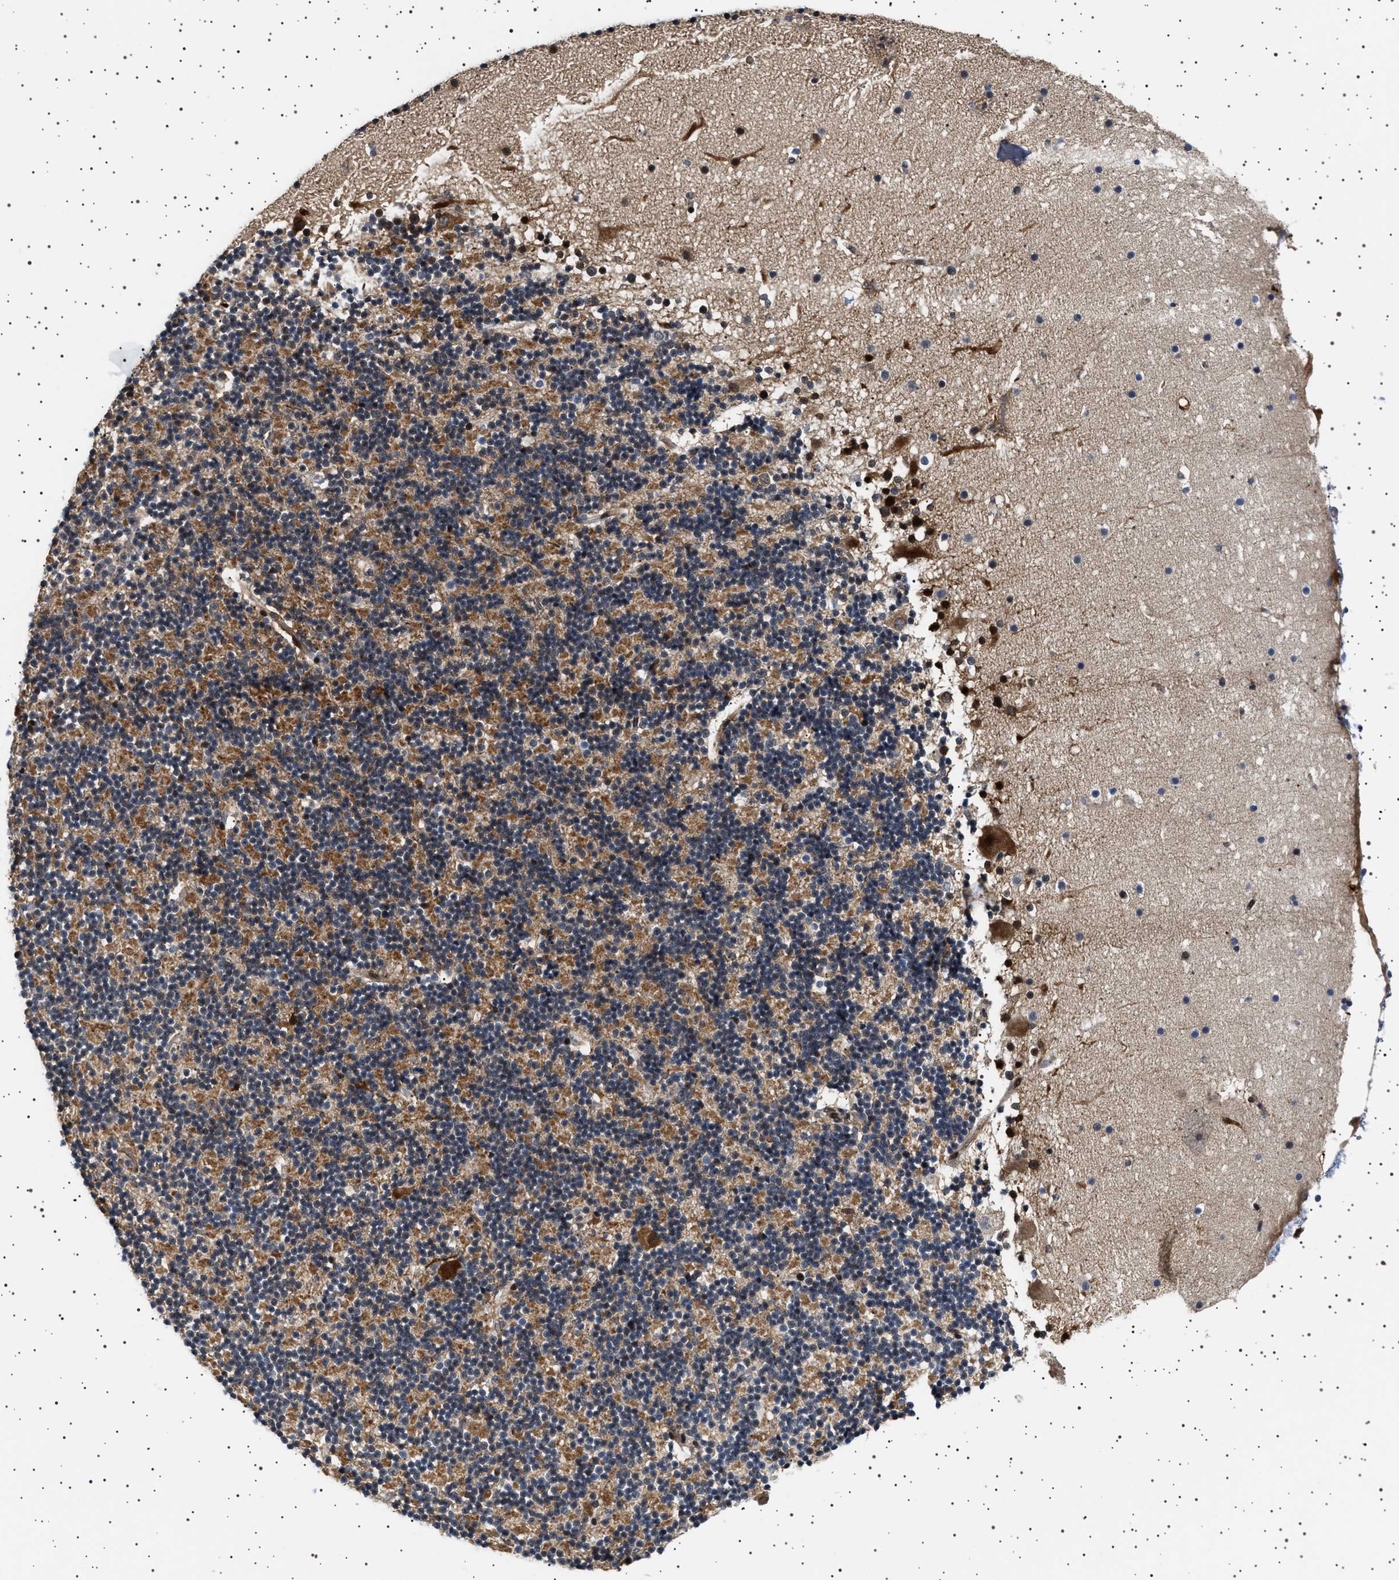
{"staining": {"intensity": "moderate", "quantity": "25%-75%", "location": "cytoplasmic/membranous"}, "tissue": "cerebellum", "cell_type": "Cells in granular layer", "image_type": "normal", "snomed": [{"axis": "morphology", "description": "Normal tissue, NOS"}, {"axis": "topography", "description": "Cerebellum"}], "caption": "Cells in granular layer display medium levels of moderate cytoplasmic/membranous staining in about 25%-75% of cells in unremarkable human cerebellum. (DAB = brown stain, brightfield microscopy at high magnification).", "gene": "BAG3", "patient": {"sex": "male", "age": 57}}